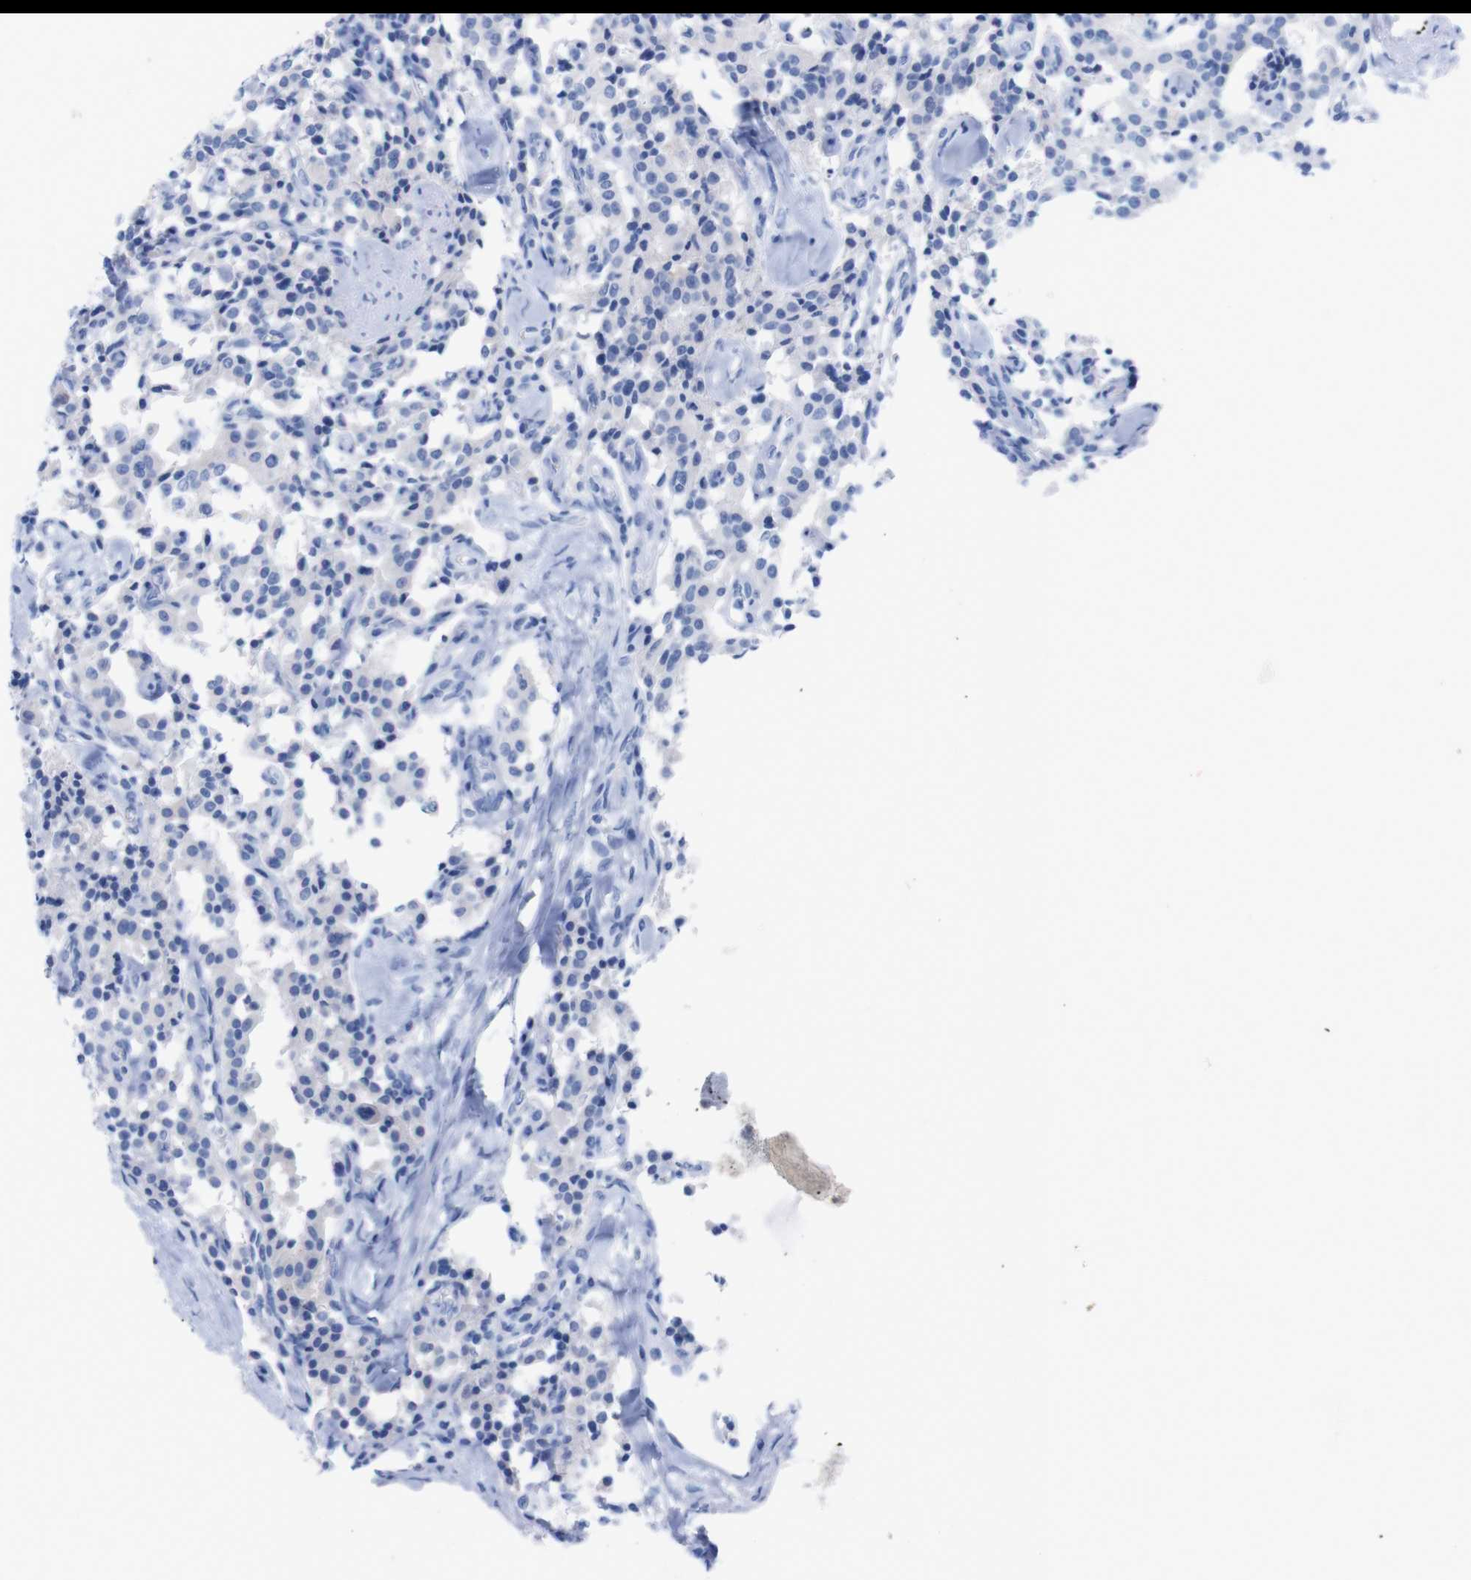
{"staining": {"intensity": "negative", "quantity": "none", "location": "none"}, "tissue": "carcinoid", "cell_type": "Tumor cells", "image_type": "cancer", "snomed": [{"axis": "morphology", "description": "Carcinoid, malignant, NOS"}, {"axis": "topography", "description": "Lung"}], "caption": "IHC image of neoplastic tissue: carcinoid stained with DAB demonstrates no significant protein staining in tumor cells.", "gene": "TMEM243", "patient": {"sex": "male", "age": 30}}